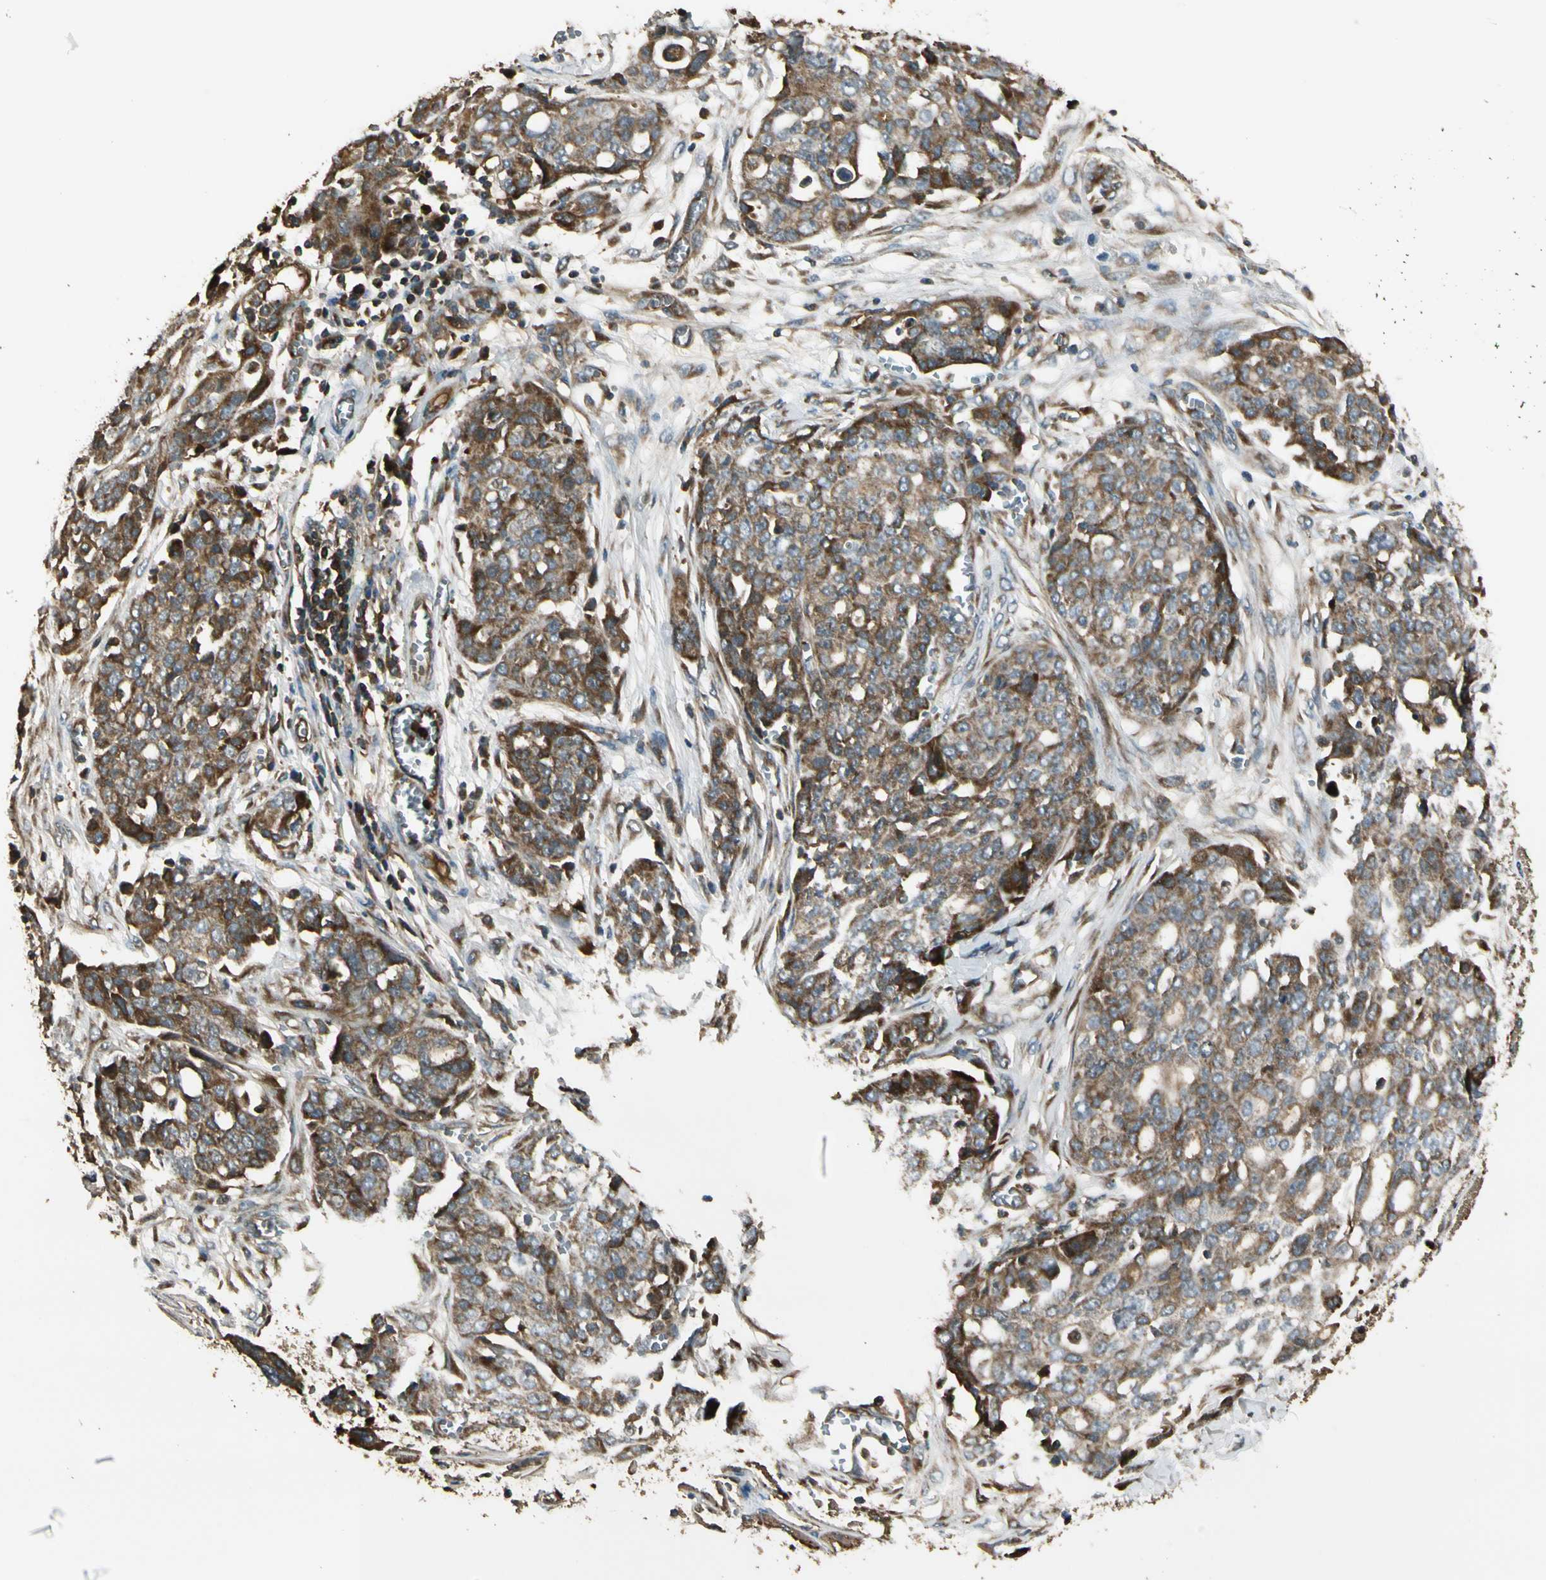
{"staining": {"intensity": "moderate", "quantity": ">75%", "location": "cytoplasmic/membranous"}, "tissue": "ovarian cancer", "cell_type": "Tumor cells", "image_type": "cancer", "snomed": [{"axis": "morphology", "description": "Cystadenocarcinoma, serous, NOS"}, {"axis": "topography", "description": "Soft tissue"}, {"axis": "topography", "description": "Ovary"}], "caption": "This is a photomicrograph of immunohistochemistry (IHC) staining of serous cystadenocarcinoma (ovarian), which shows moderate positivity in the cytoplasmic/membranous of tumor cells.", "gene": "STX11", "patient": {"sex": "female", "age": 57}}